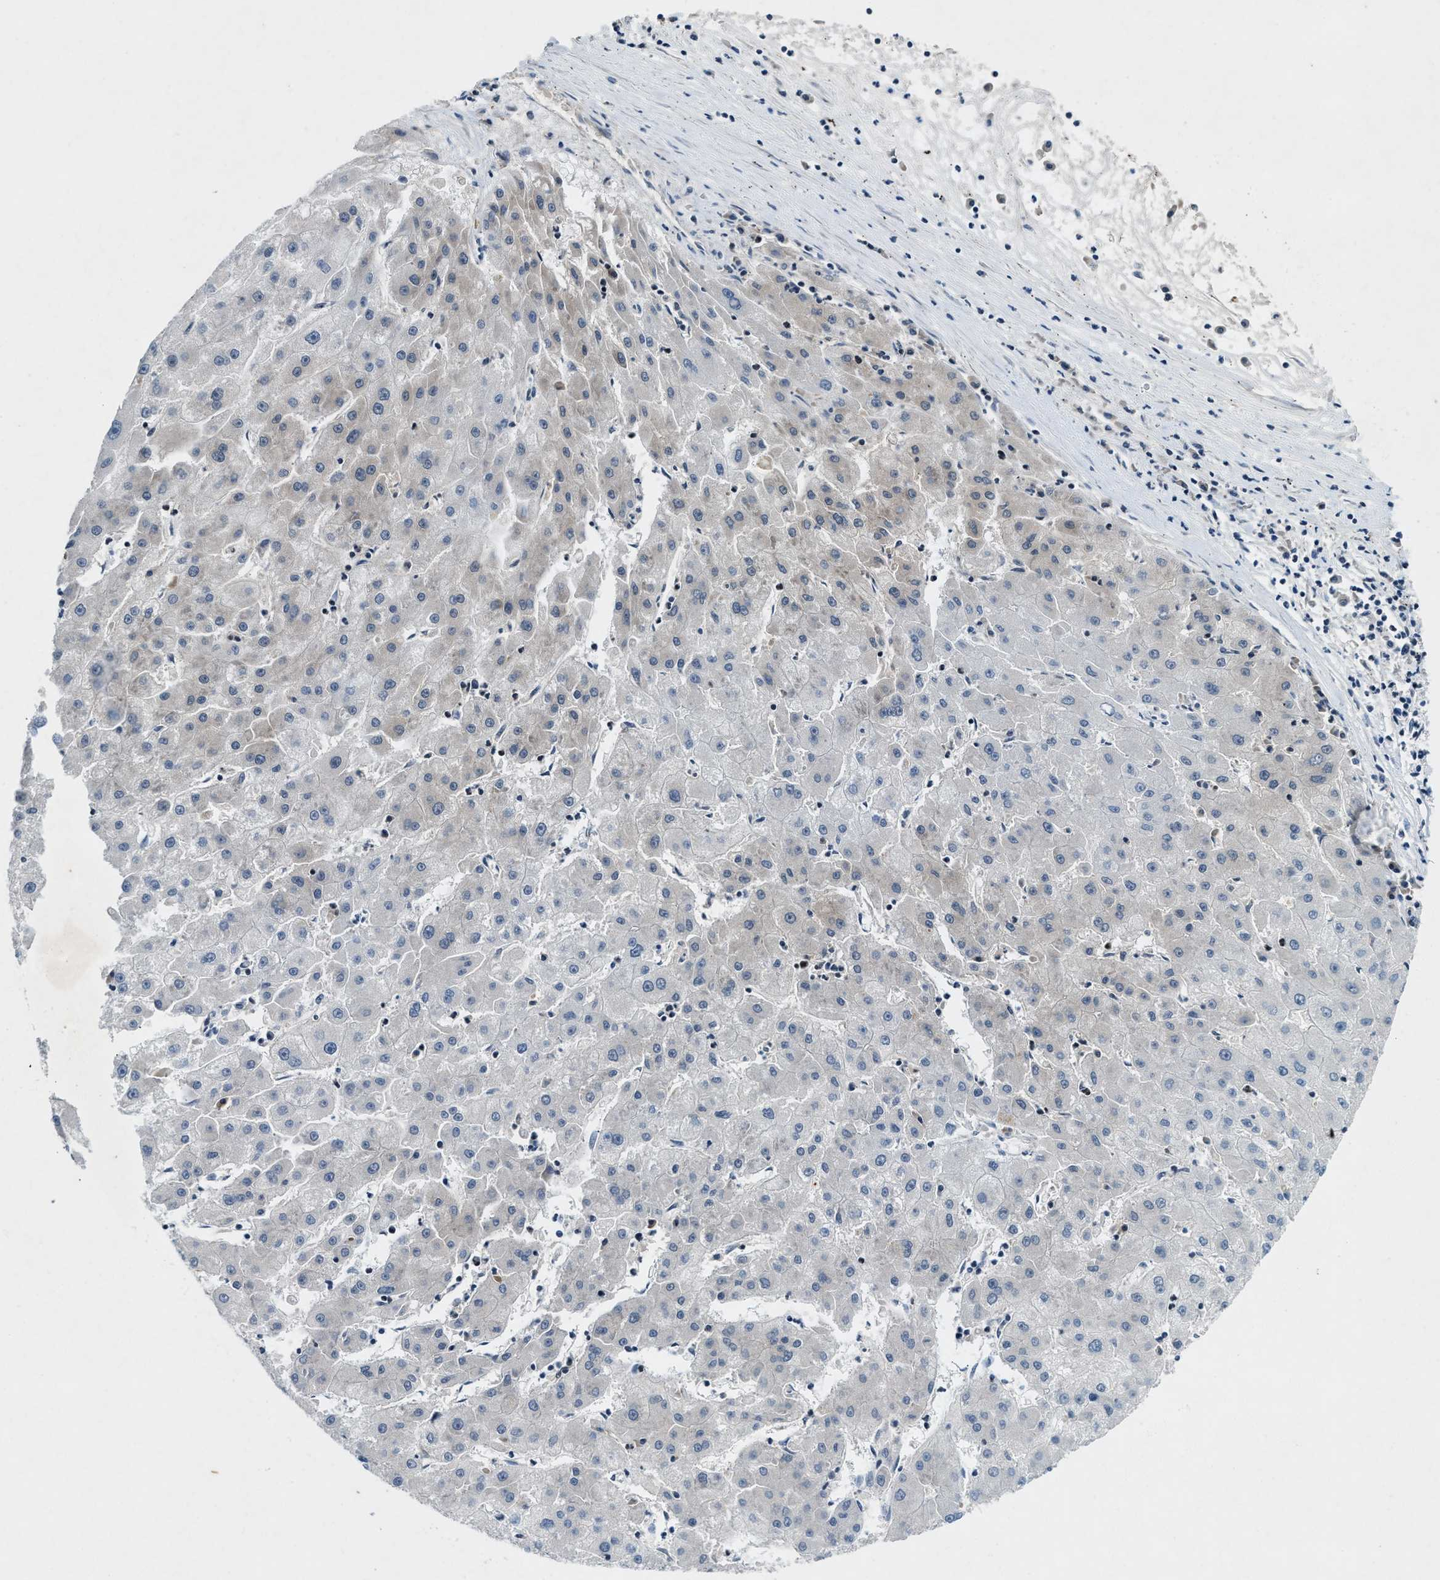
{"staining": {"intensity": "negative", "quantity": "none", "location": "none"}, "tissue": "liver cancer", "cell_type": "Tumor cells", "image_type": "cancer", "snomed": [{"axis": "morphology", "description": "Carcinoma, Hepatocellular, NOS"}, {"axis": "topography", "description": "Liver"}], "caption": "The immunohistochemistry (IHC) photomicrograph has no significant positivity in tumor cells of liver hepatocellular carcinoma tissue.", "gene": "NCOA1", "patient": {"sex": "male", "age": 72}}